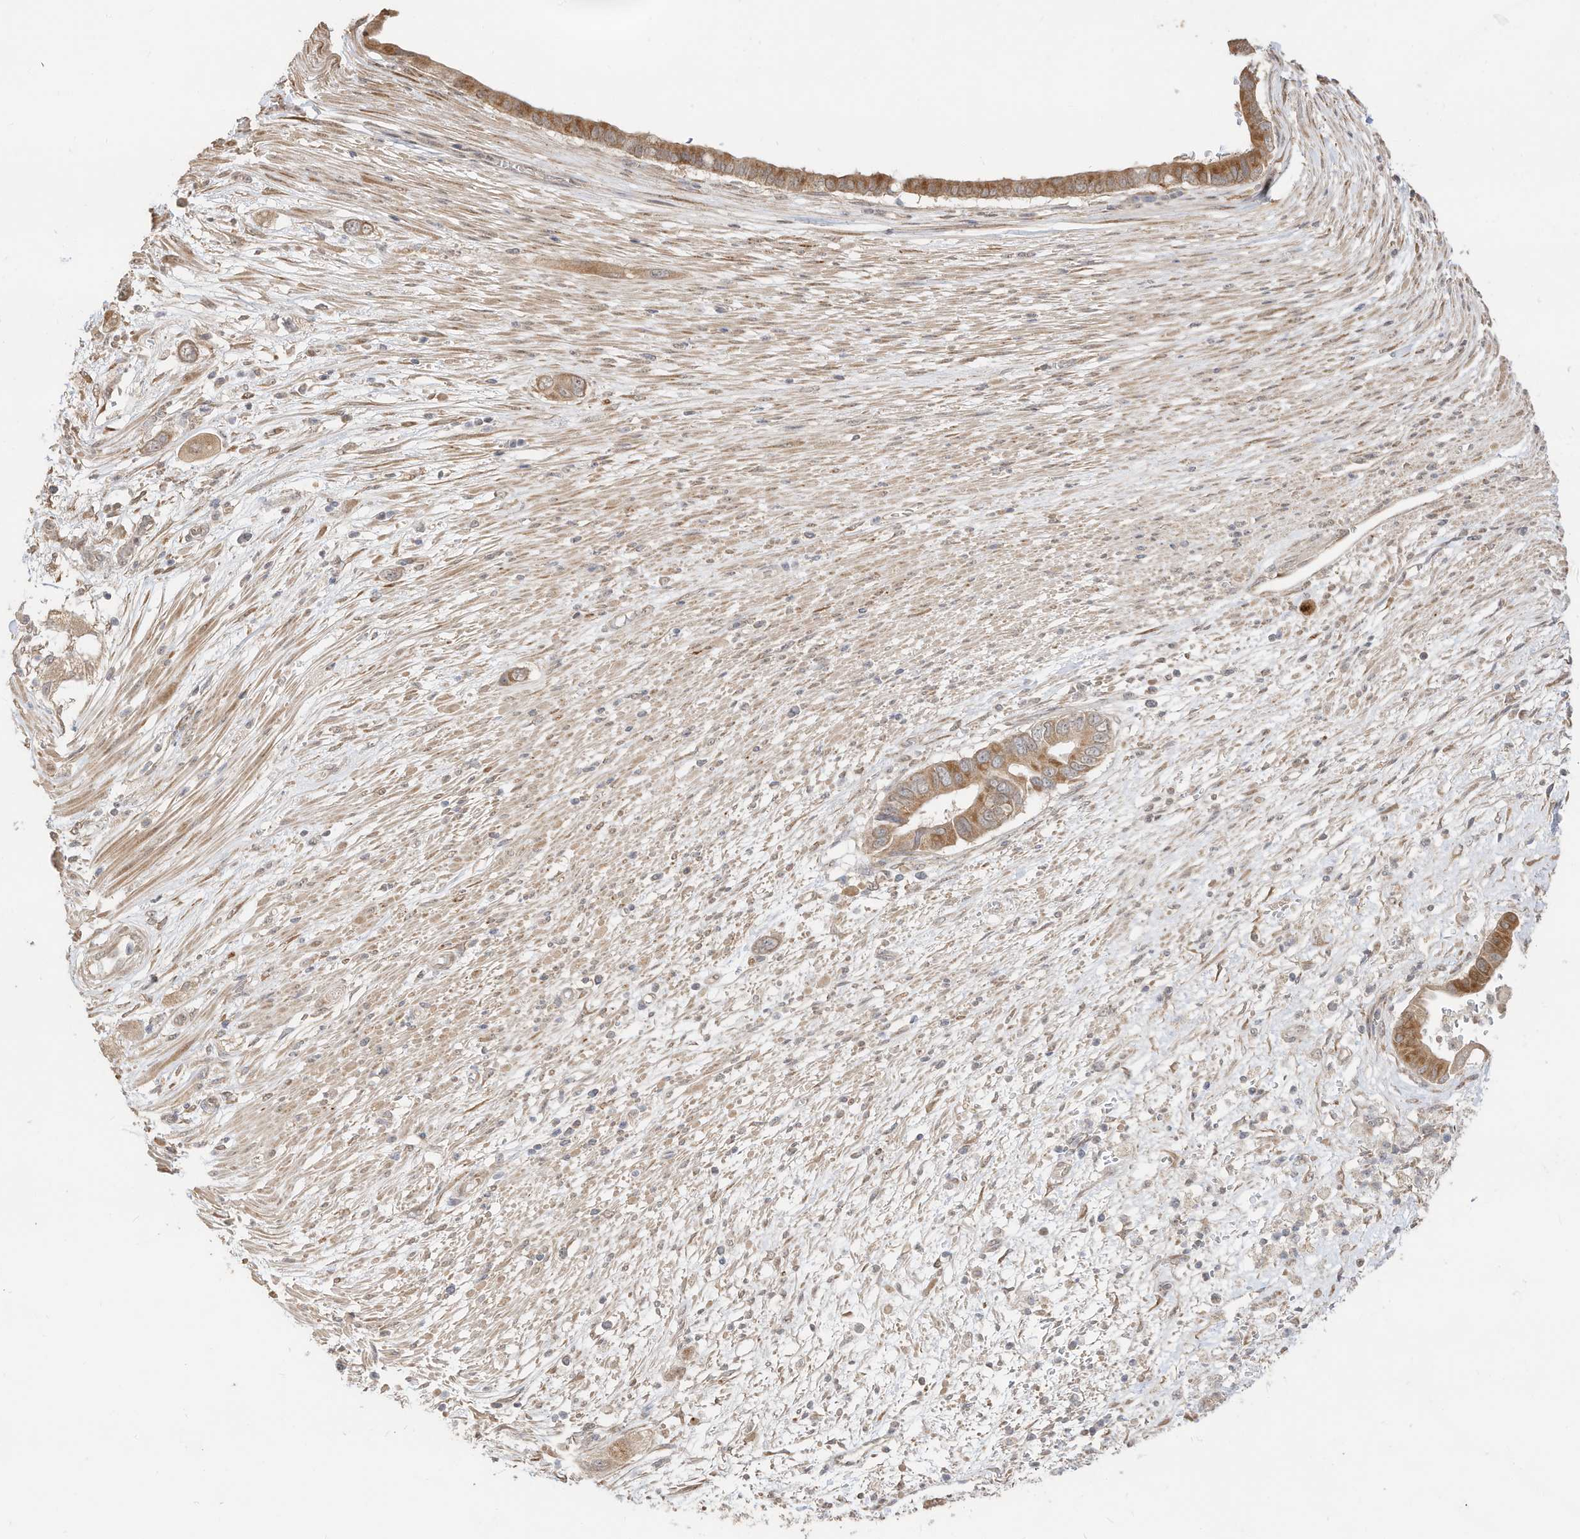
{"staining": {"intensity": "moderate", "quantity": "25%-75%", "location": "cytoplasmic/membranous"}, "tissue": "pancreatic cancer", "cell_type": "Tumor cells", "image_type": "cancer", "snomed": [{"axis": "morphology", "description": "Adenocarcinoma, NOS"}, {"axis": "topography", "description": "Pancreas"}], "caption": "Immunohistochemistry (IHC) of adenocarcinoma (pancreatic) displays medium levels of moderate cytoplasmic/membranous positivity in approximately 25%-75% of tumor cells.", "gene": "CAGE1", "patient": {"sex": "male", "age": 68}}